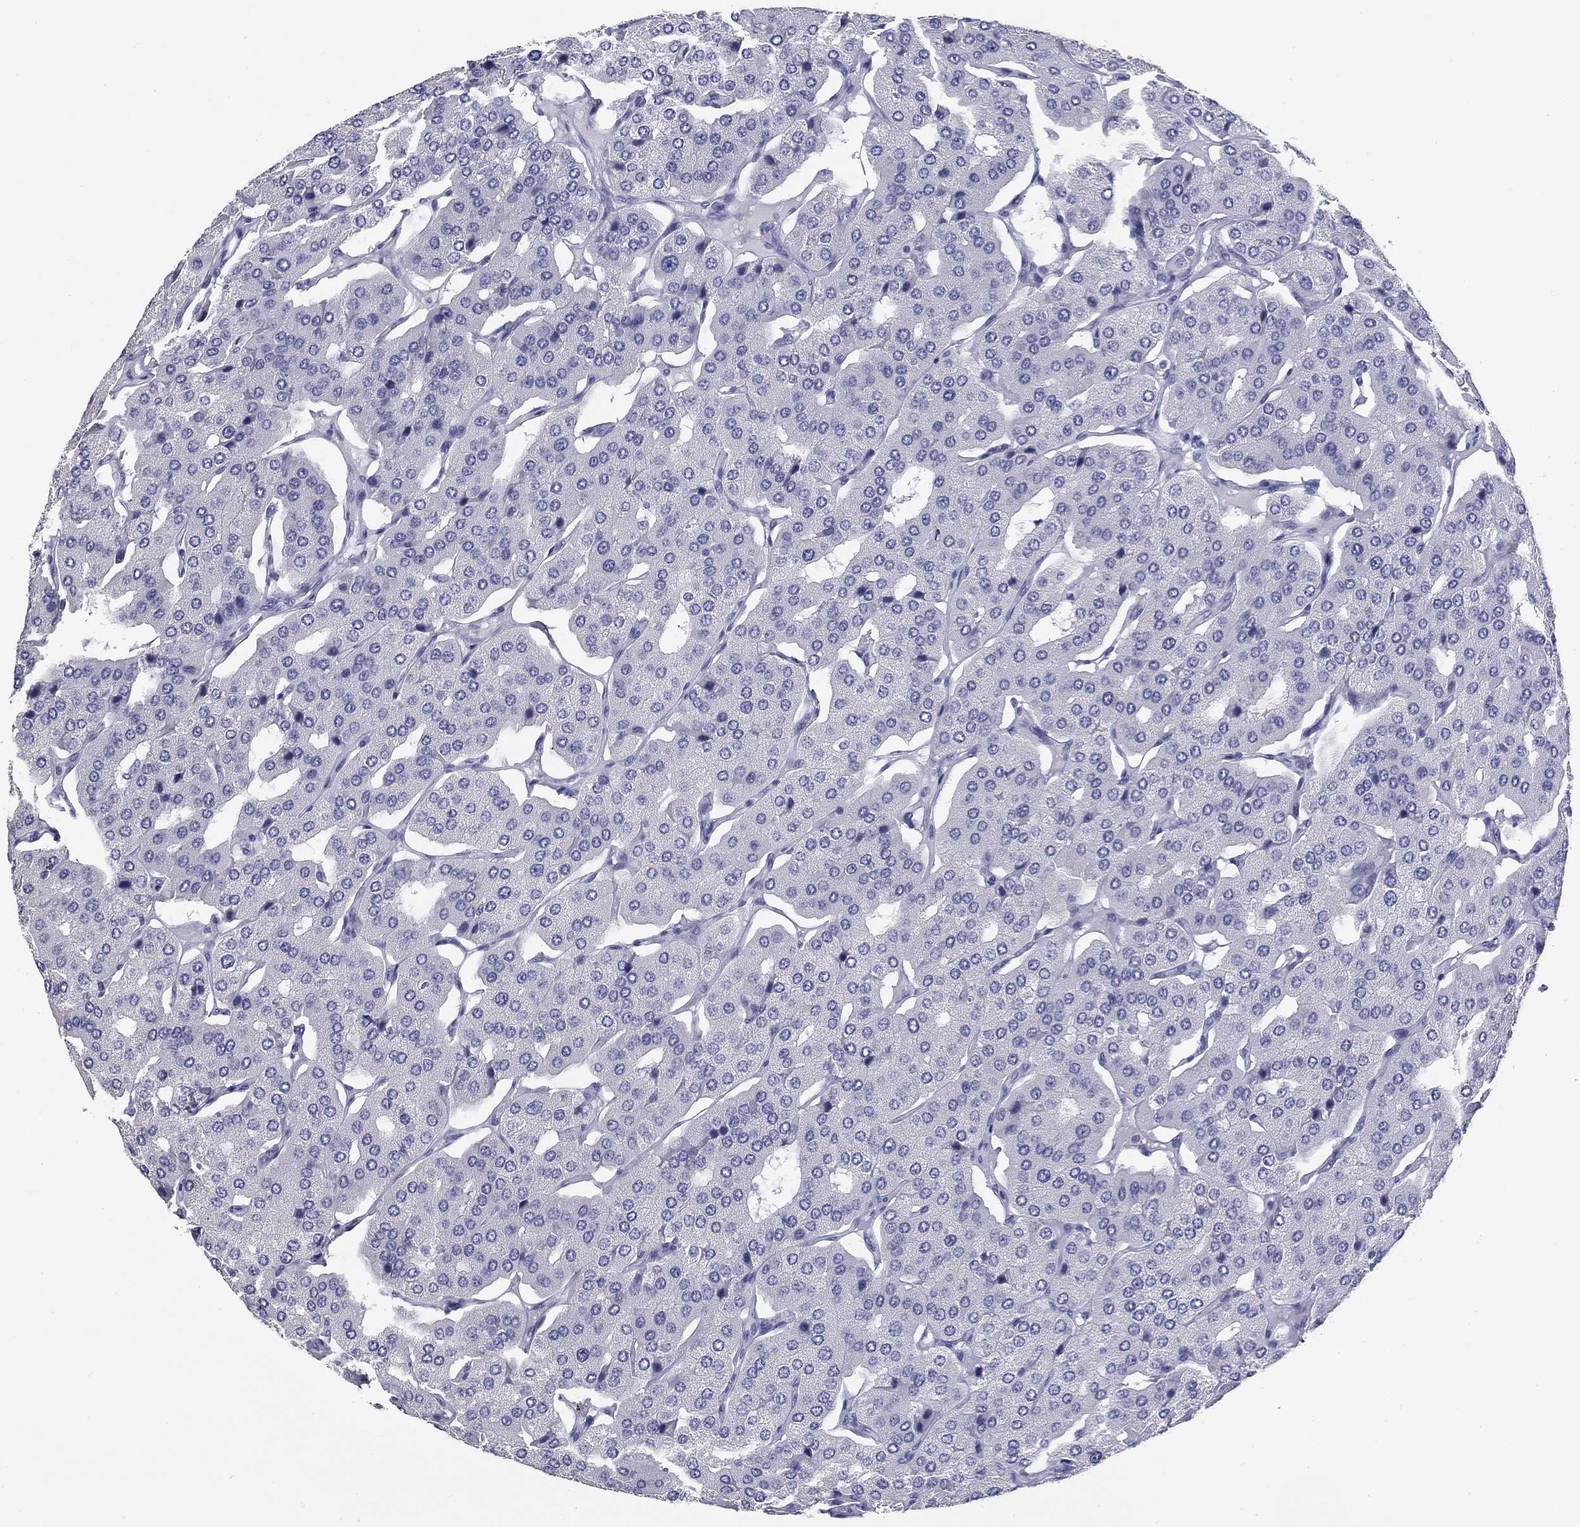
{"staining": {"intensity": "negative", "quantity": "none", "location": "none"}, "tissue": "parathyroid gland", "cell_type": "Glandular cells", "image_type": "normal", "snomed": [{"axis": "morphology", "description": "Normal tissue, NOS"}, {"axis": "morphology", "description": "Adenoma, NOS"}, {"axis": "topography", "description": "Parathyroid gland"}], "caption": "Normal parathyroid gland was stained to show a protein in brown. There is no significant expression in glandular cells. (DAB (3,3'-diaminobenzidine) immunohistochemistry visualized using brightfield microscopy, high magnification).", "gene": "CD79B", "patient": {"sex": "female", "age": 86}}